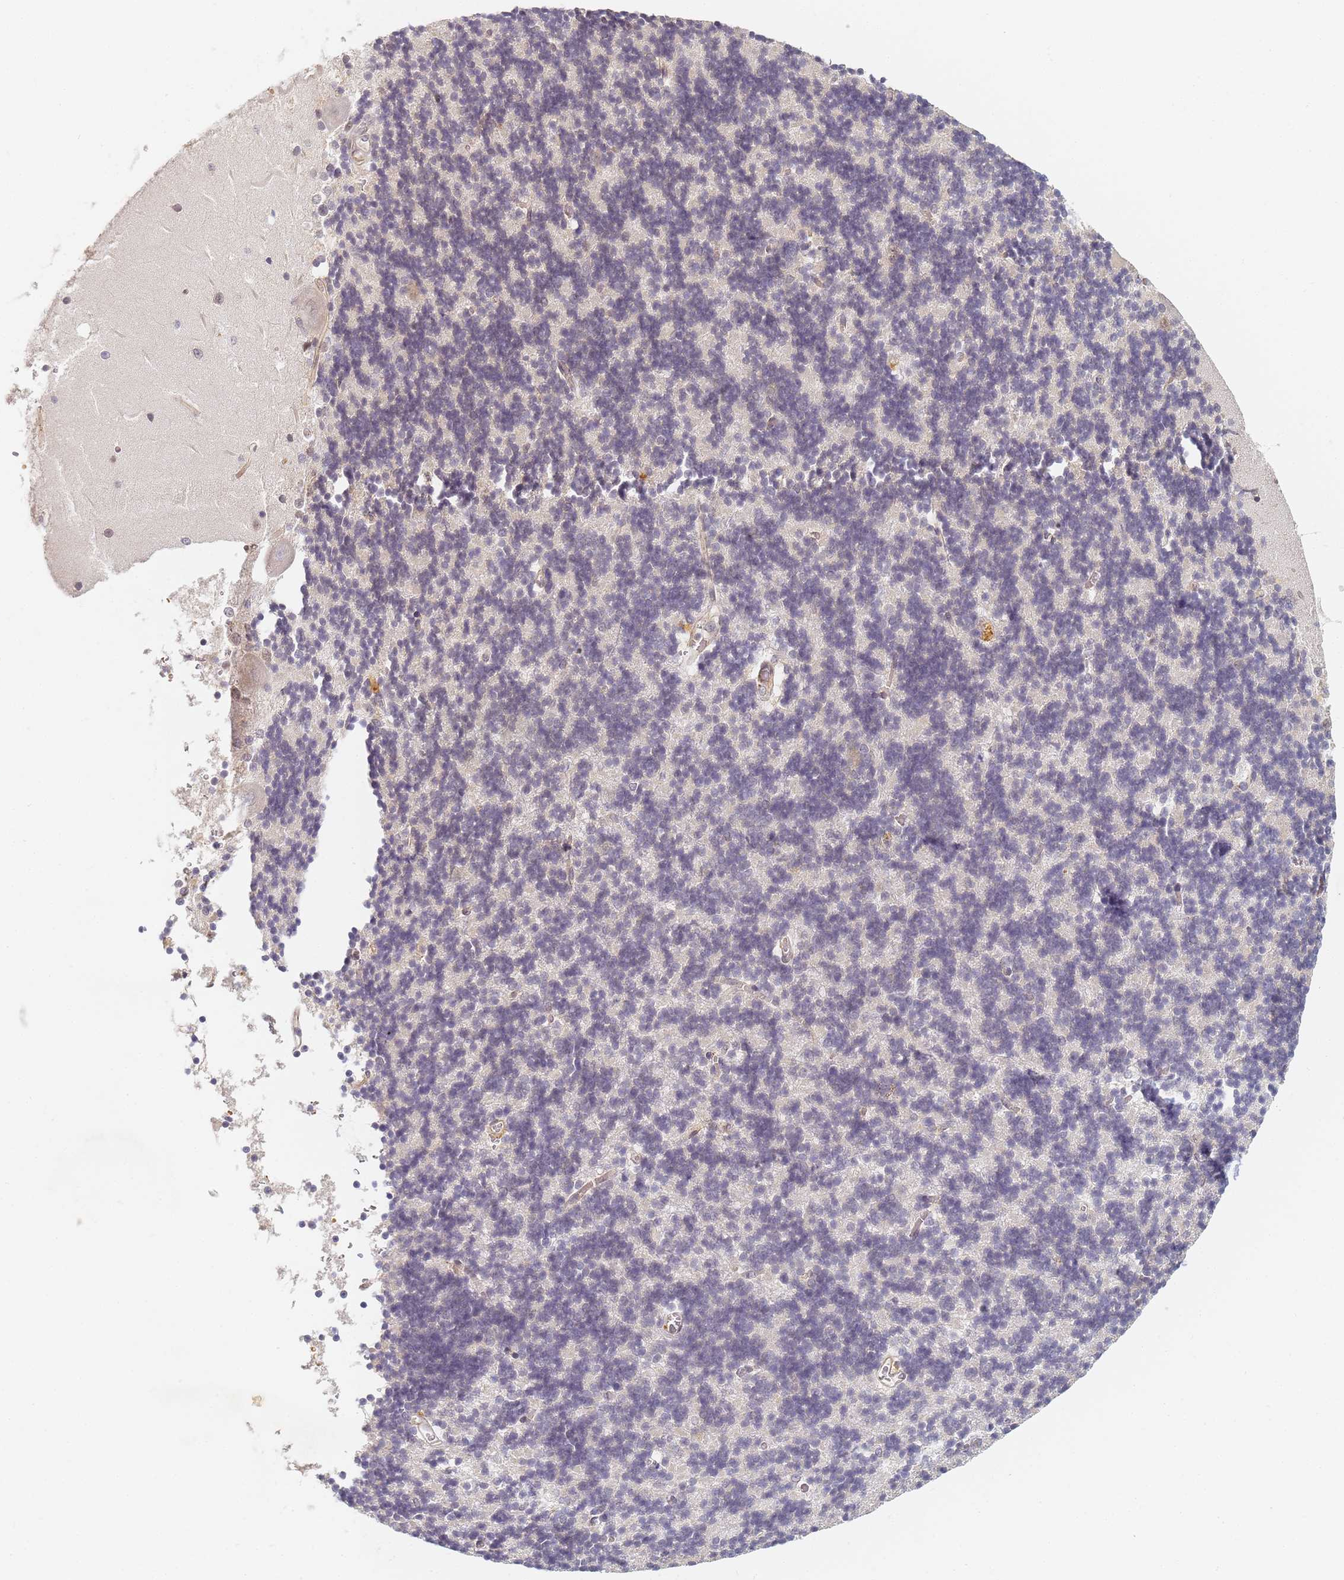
{"staining": {"intensity": "negative", "quantity": "none", "location": "none"}, "tissue": "cerebellum", "cell_type": "Cells in granular layer", "image_type": "normal", "snomed": [{"axis": "morphology", "description": "Normal tissue, NOS"}, {"axis": "topography", "description": "Cerebellum"}], "caption": "This micrograph is of unremarkable cerebellum stained with immunohistochemistry to label a protein in brown with the nuclei are counter-stained blue. There is no positivity in cells in granular layer. (Brightfield microscopy of DAB (3,3'-diaminobenzidine) immunohistochemistry (IHC) at high magnification).", "gene": "HMCES", "patient": {"sex": "male", "age": 37}}